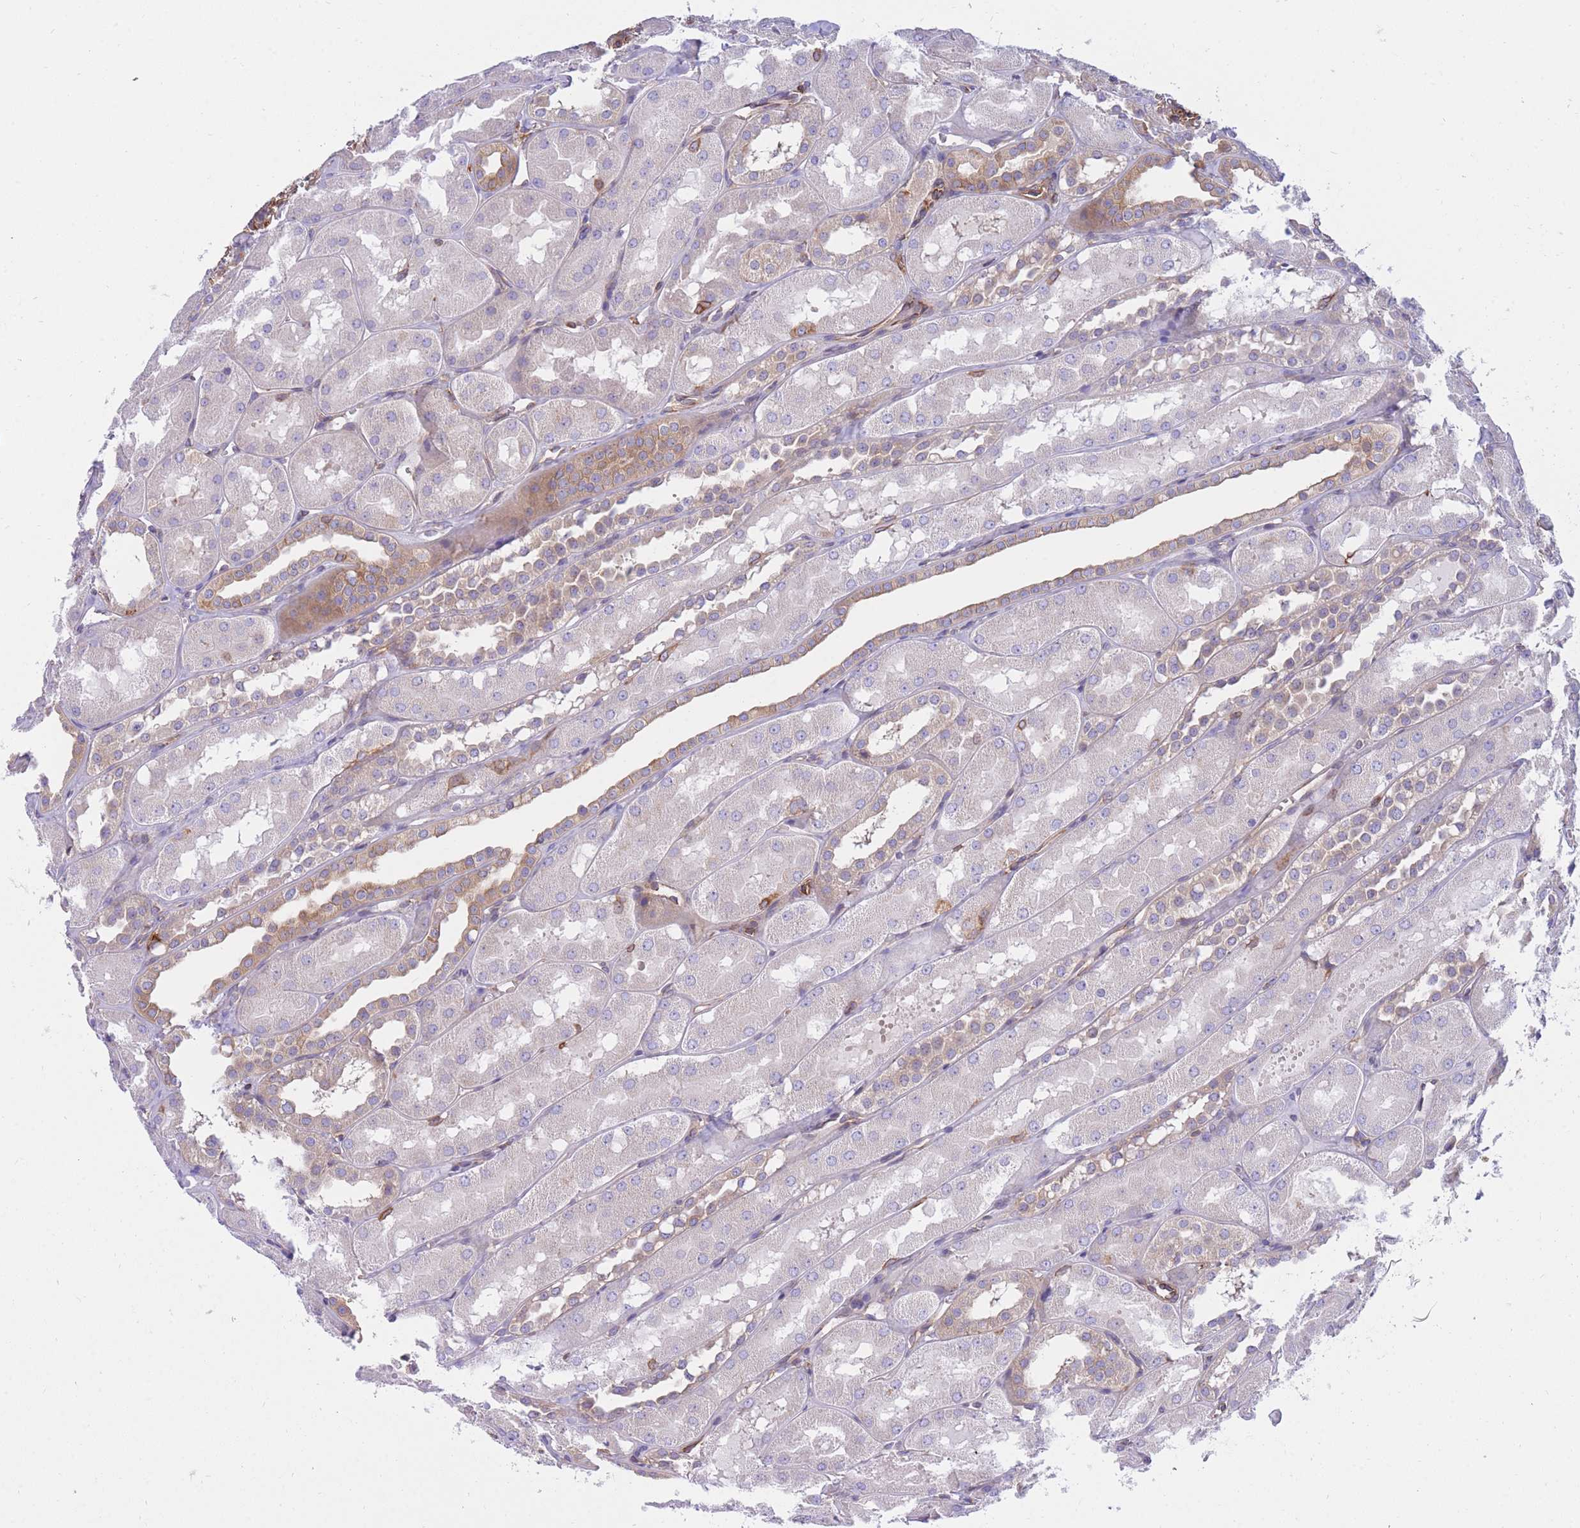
{"staining": {"intensity": "strong", "quantity": "25%-75%", "location": "cytoplasmic/membranous"}, "tissue": "kidney", "cell_type": "Cells in glomeruli", "image_type": "normal", "snomed": [{"axis": "morphology", "description": "Normal tissue, NOS"}, {"axis": "topography", "description": "Kidney"}, {"axis": "topography", "description": "Urinary bladder"}], "caption": "The immunohistochemical stain labels strong cytoplasmic/membranous expression in cells in glomeruli of benign kidney. (Brightfield microscopy of DAB IHC at high magnification).", "gene": "REM1", "patient": {"sex": "male", "age": 16}}